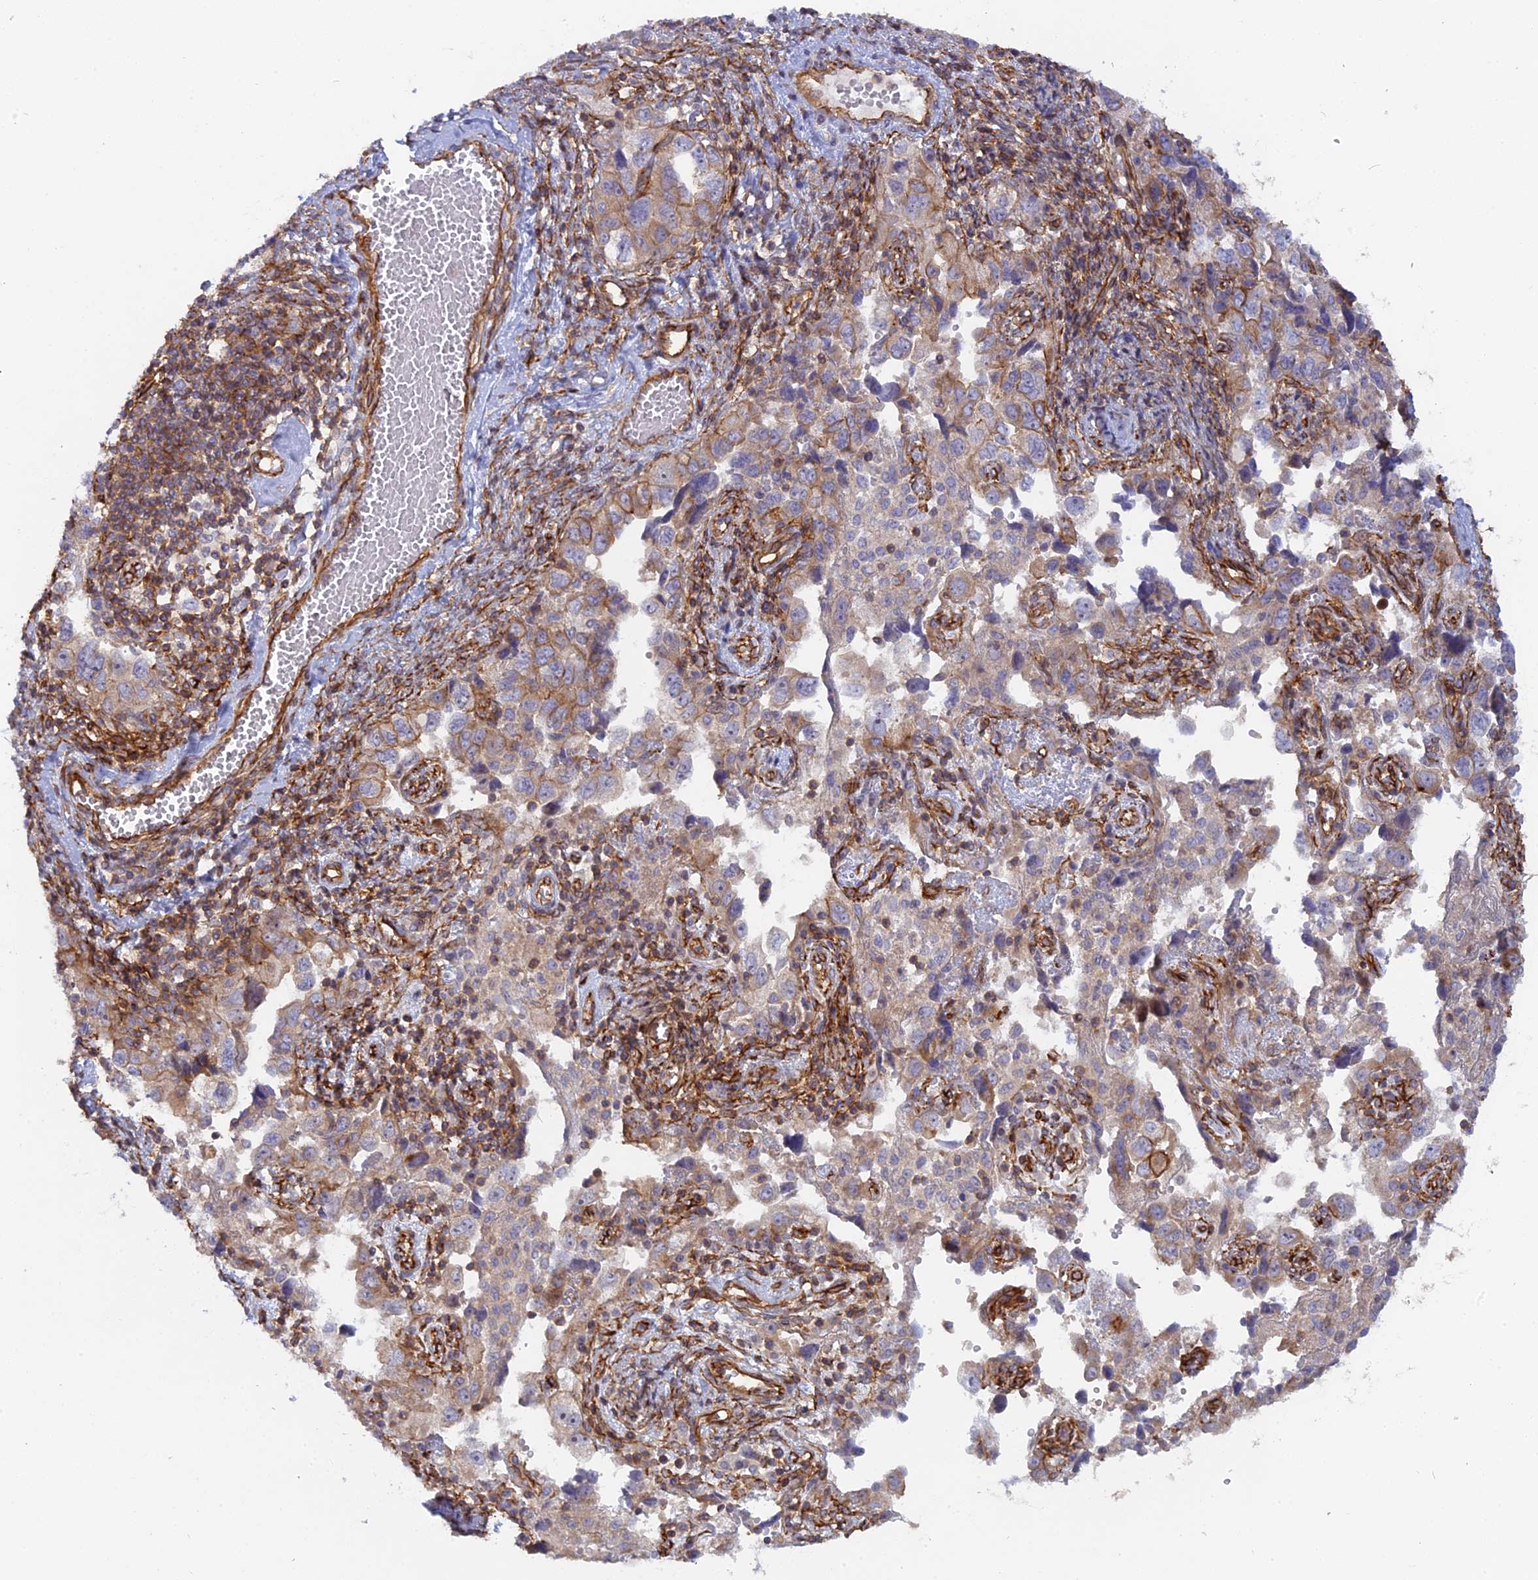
{"staining": {"intensity": "moderate", "quantity": "25%-75%", "location": "cytoplasmic/membranous"}, "tissue": "ovarian cancer", "cell_type": "Tumor cells", "image_type": "cancer", "snomed": [{"axis": "morphology", "description": "Carcinoma, NOS"}, {"axis": "morphology", "description": "Cystadenocarcinoma, serous, NOS"}, {"axis": "topography", "description": "Ovary"}], "caption": "Ovarian cancer stained for a protein (brown) demonstrates moderate cytoplasmic/membranous positive positivity in approximately 25%-75% of tumor cells.", "gene": "CNBD2", "patient": {"sex": "female", "age": 69}}